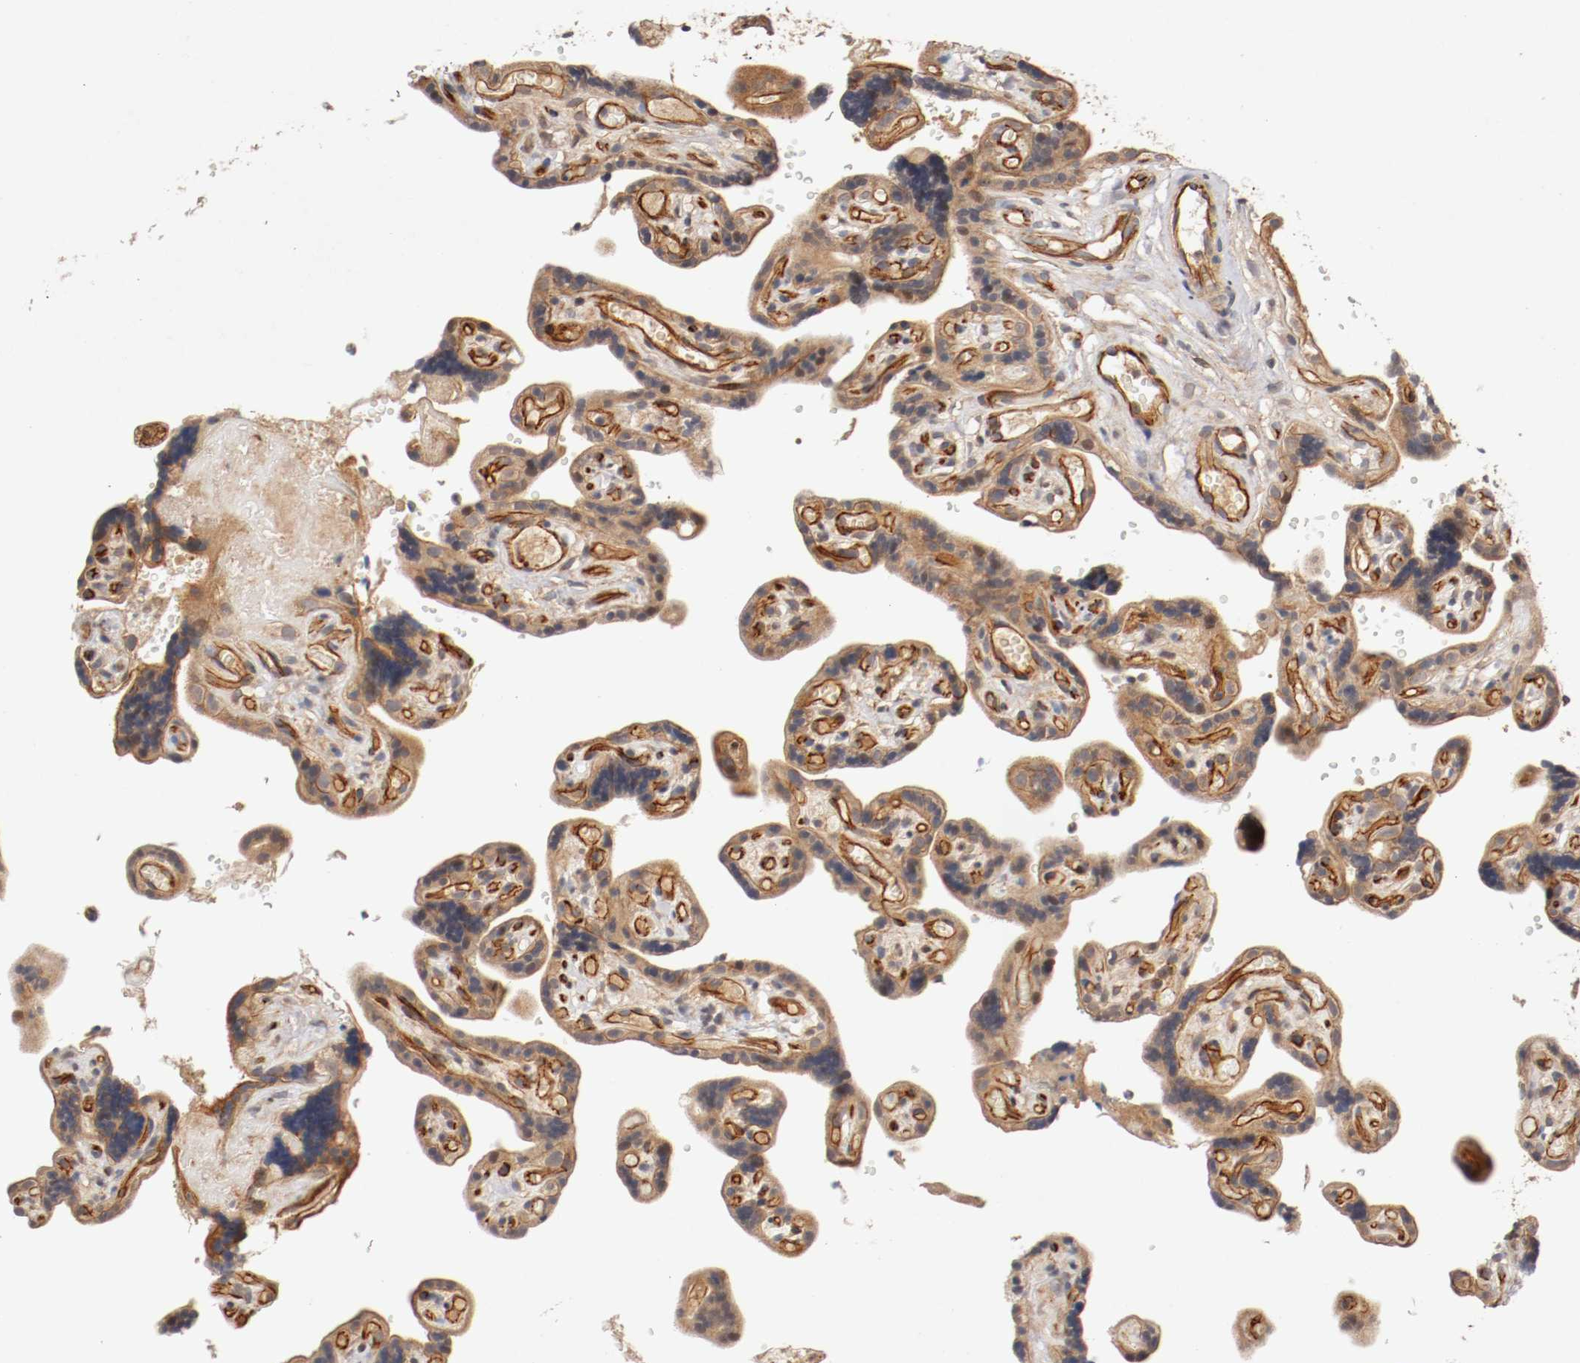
{"staining": {"intensity": "moderate", "quantity": ">75%", "location": "cytoplasmic/membranous"}, "tissue": "placenta", "cell_type": "Decidual cells", "image_type": "normal", "snomed": [{"axis": "morphology", "description": "Normal tissue, NOS"}, {"axis": "topography", "description": "Placenta"}], "caption": "The image displays staining of normal placenta, revealing moderate cytoplasmic/membranous protein positivity (brown color) within decidual cells. (DAB (3,3'-diaminobenzidine) IHC with brightfield microscopy, high magnification).", "gene": "TYK2", "patient": {"sex": "female", "age": 30}}